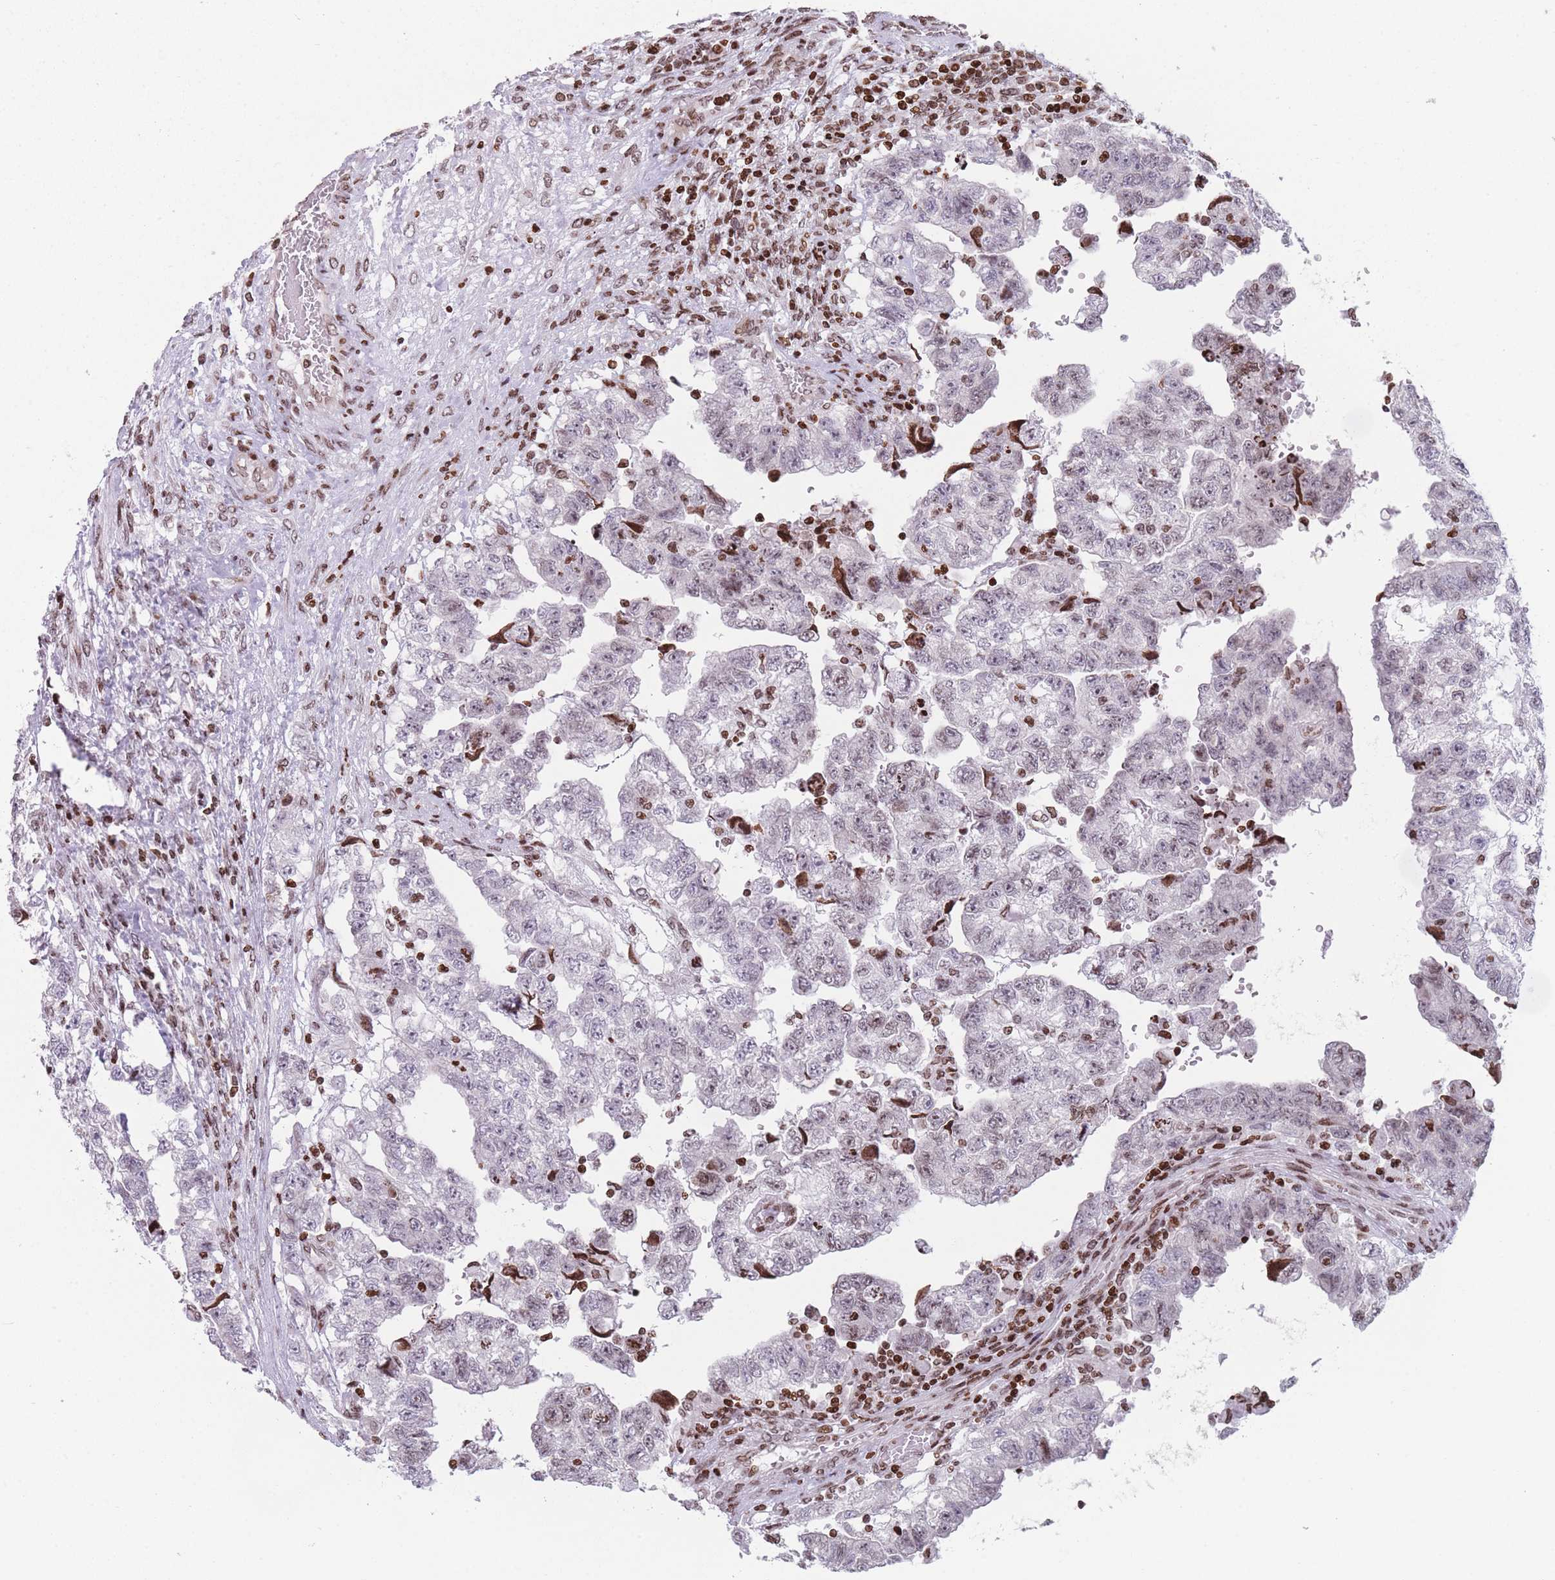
{"staining": {"intensity": "weak", "quantity": "25%-75%", "location": "nuclear"}, "tissue": "testis cancer", "cell_type": "Tumor cells", "image_type": "cancer", "snomed": [{"axis": "morphology", "description": "Carcinoma, Embryonal, NOS"}, {"axis": "topography", "description": "Testis"}], "caption": "Human testis cancer stained with a protein marker exhibits weak staining in tumor cells.", "gene": "AK9", "patient": {"sex": "male", "age": 36}}